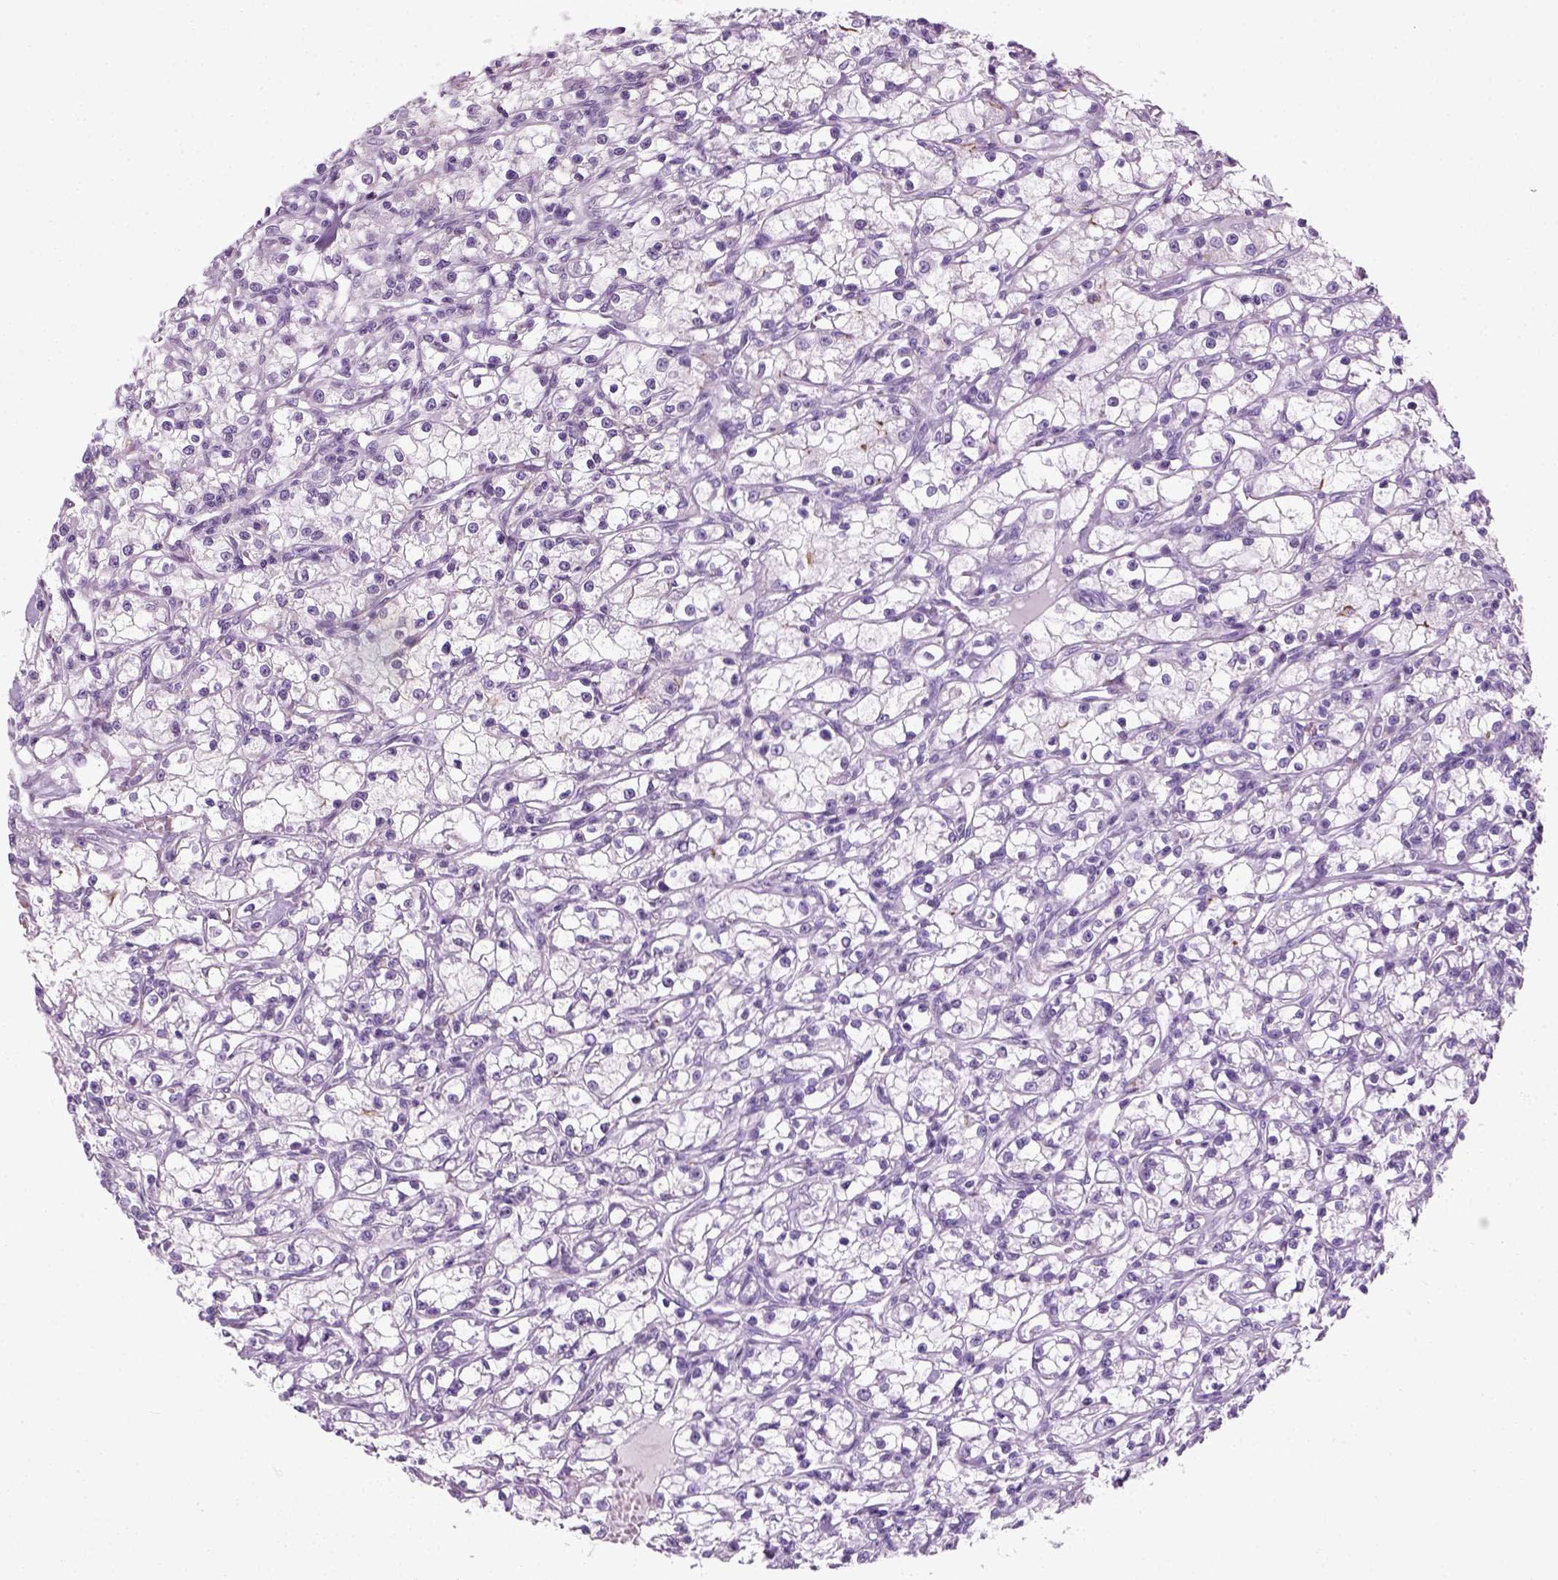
{"staining": {"intensity": "negative", "quantity": "none", "location": "none"}, "tissue": "renal cancer", "cell_type": "Tumor cells", "image_type": "cancer", "snomed": [{"axis": "morphology", "description": "Adenocarcinoma, NOS"}, {"axis": "topography", "description": "Kidney"}], "caption": "This is an immunohistochemistry micrograph of renal adenocarcinoma. There is no positivity in tumor cells.", "gene": "SLC12A5", "patient": {"sex": "female", "age": 59}}